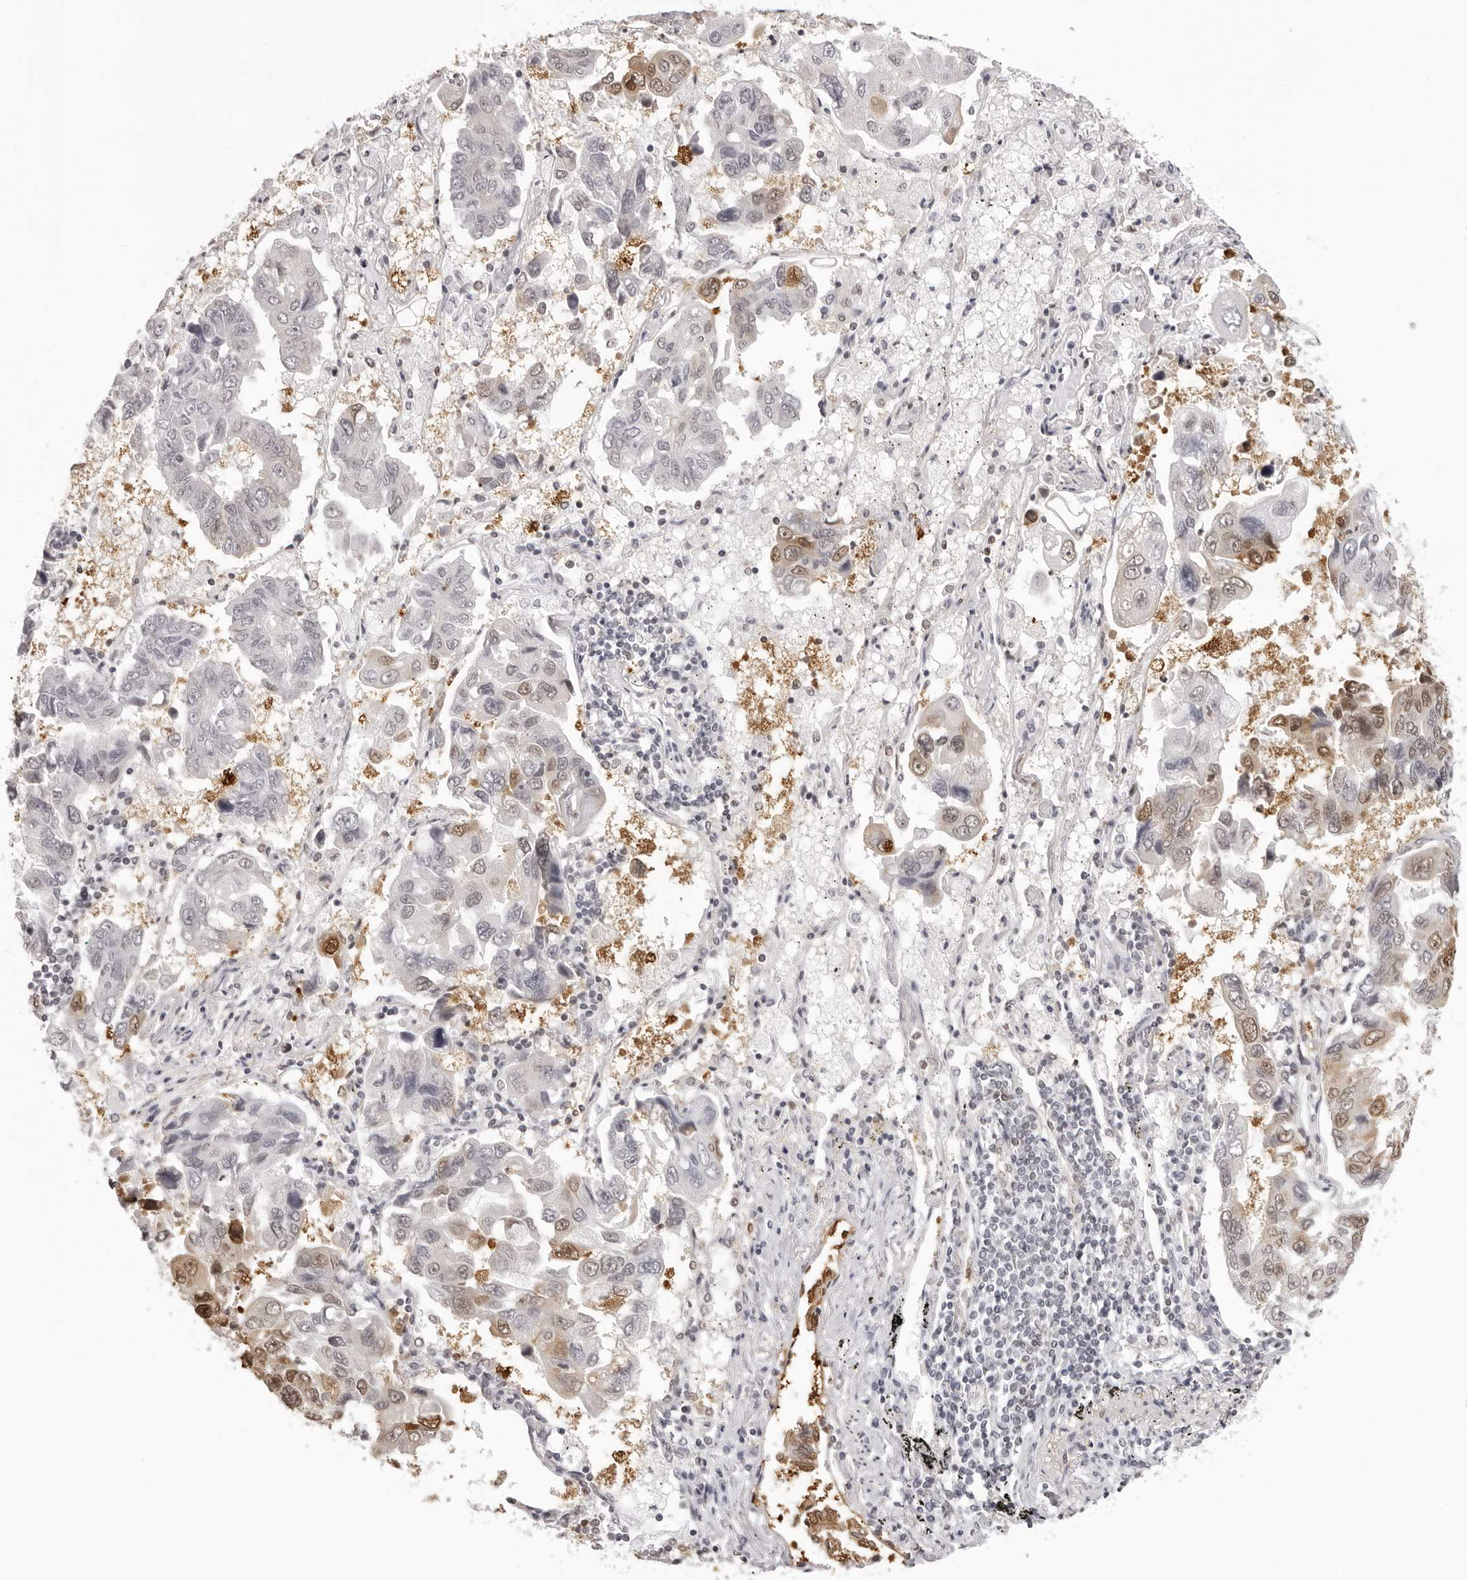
{"staining": {"intensity": "weak", "quantity": "25%-75%", "location": "nuclear"}, "tissue": "lung cancer", "cell_type": "Tumor cells", "image_type": "cancer", "snomed": [{"axis": "morphology", "description": "Adenocarcinoma, NOS"}, {"axis": "topography", "description": "Lung"}], "caption": "IHC histopathology image of neoplastic tissue: lung adenocarcinoma stained using immunohistochemistry shows low levels of weak protein expression localized specifically in the nuclear of tumor cells, appearing as a nuclear brown color.", "gene": "HSPA4", "patient": {"sex": "male", "age": 64}}